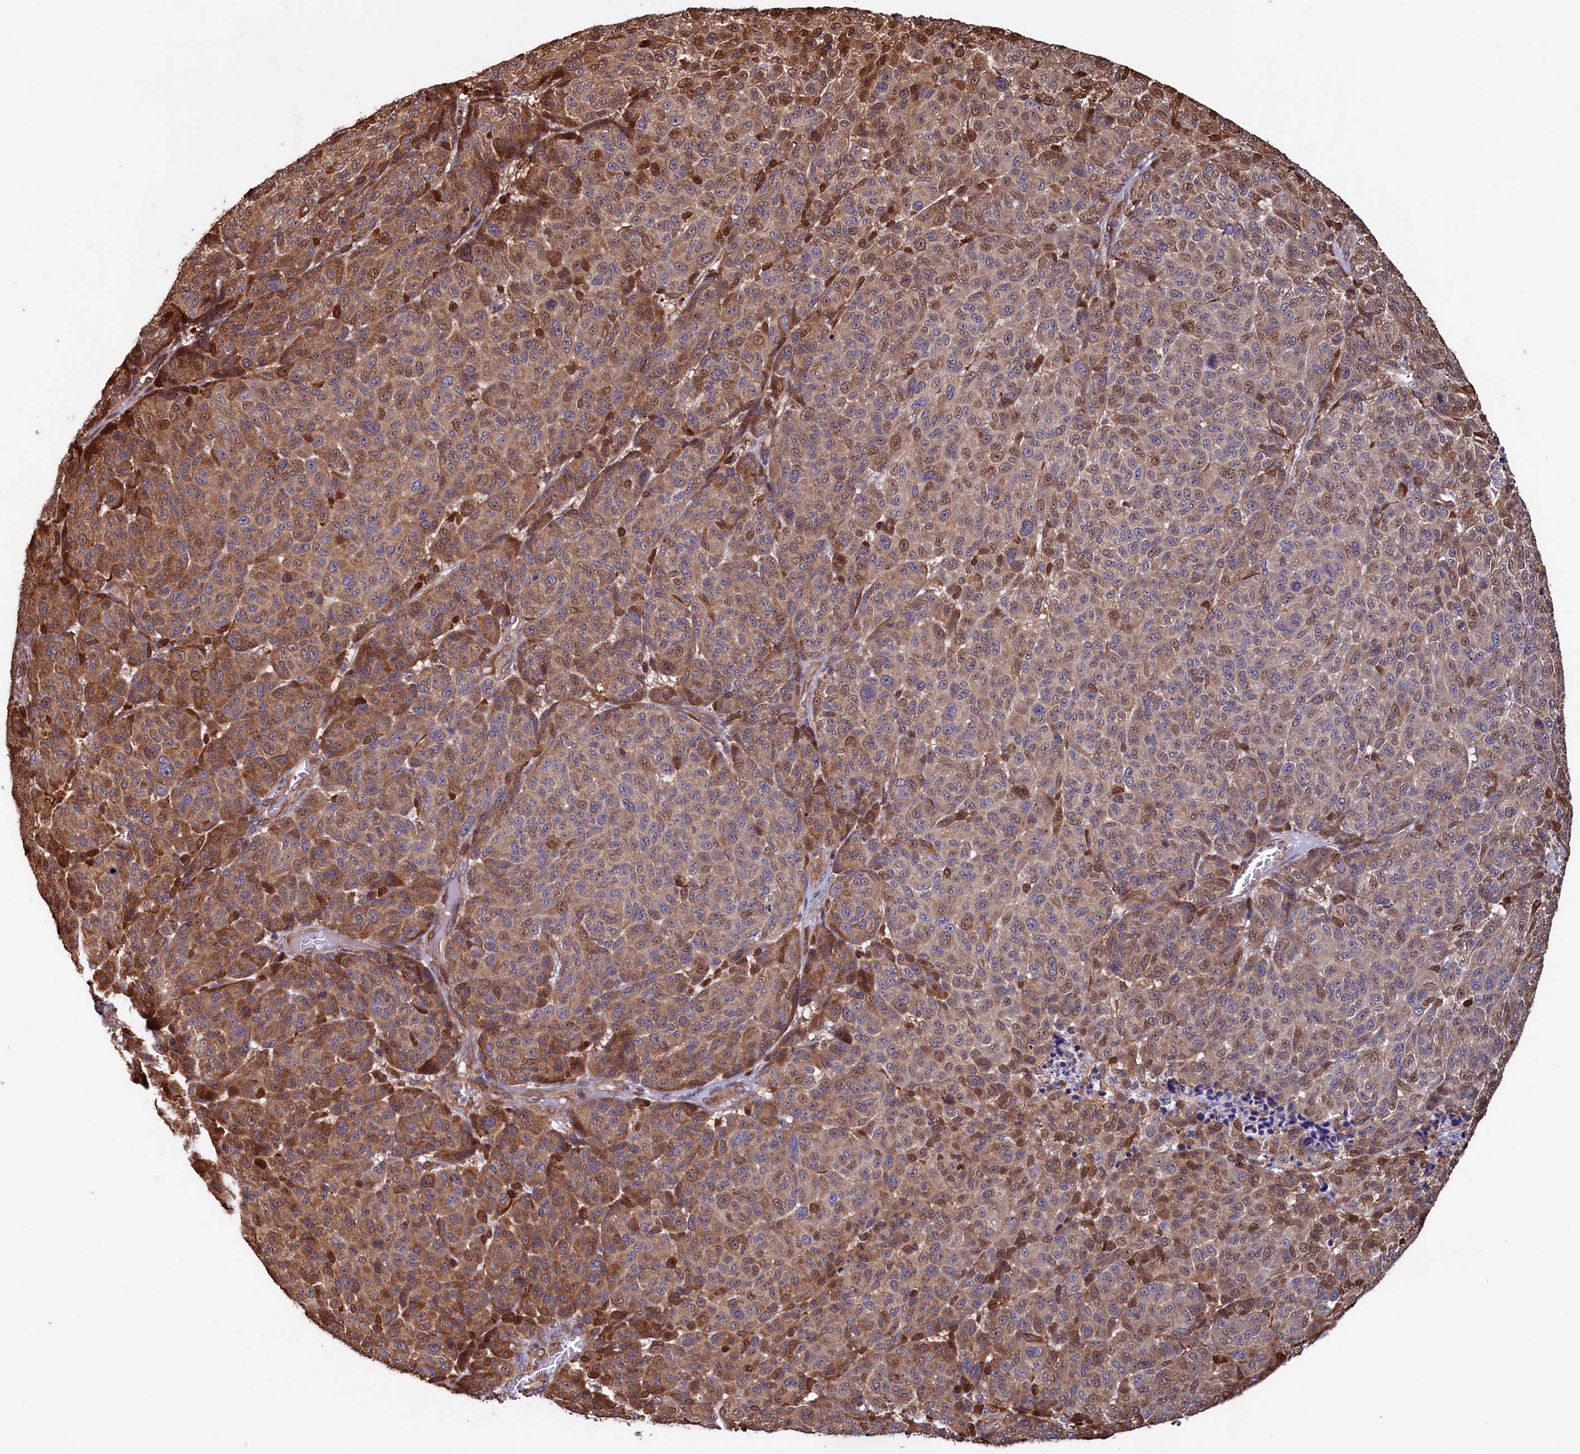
{"staining": {"intensity": "moderate", "quantity": "25%-75%", "location": "cytoplasmic/membranous,nuclear"}, "tissue": "melanoma", "cell_type": "Tumor cells", "image_type": "cancer", "snomed": [{"axis": "morphology", "description": "Malignant melanoma, NOS"}, {"axis": "topography", "description": "Skin"}], "caption": "The micrograph shows a brown stain indicating the presence of a protein in the cytoplasmic/membranous and nuclear of tumor cells in melanoma.", "gene": "ATXN2L", "patient": {"sex": "male", "age": 49}}